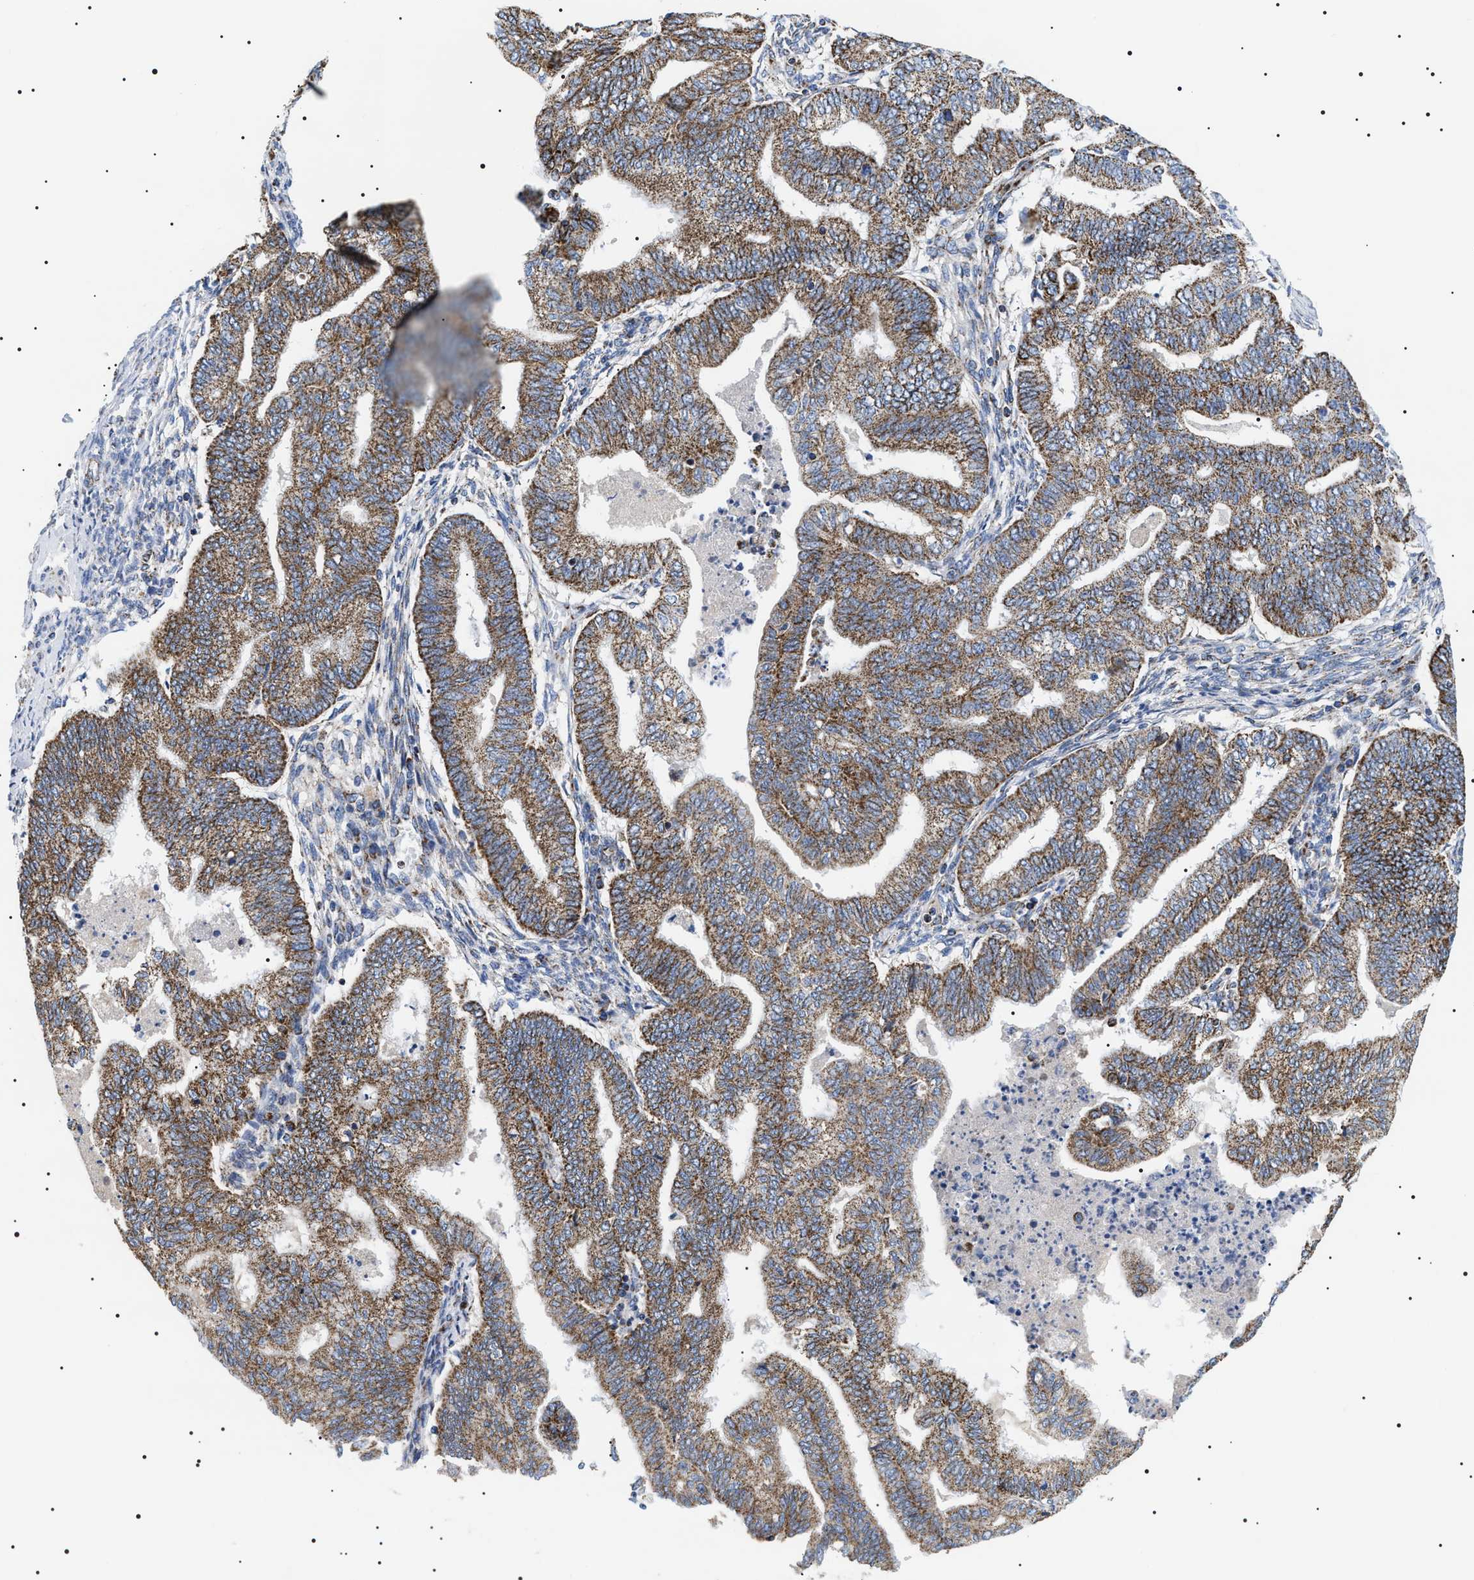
{"staining": {"intensity": "moderate", "quantity": ">75%", "location": "cytoplasmic/membranous"}, "tissue": "endometrial cancer", "cell_type": "Tumor cells", "image_type": "cancer", "snomed": [{"axis": "morphology", "description": "Polyp, NOS"}, {"axis": "morphology", "description": "Adenocarcinoma, NOS"}, {"axis": "morphology", "description": "Adenoma, NOS"}, {"axis": "topography", "description": "Endometrium"}], "caption": "Immunohistochemical staining of endometrial cancer (adenocarcinoma) shows medium levels of moderate cytoplasmic/membranous staining in about >75% of tumor cells.", "gene": "OXSM", "patient": {"sex": "female", "age": 79}}